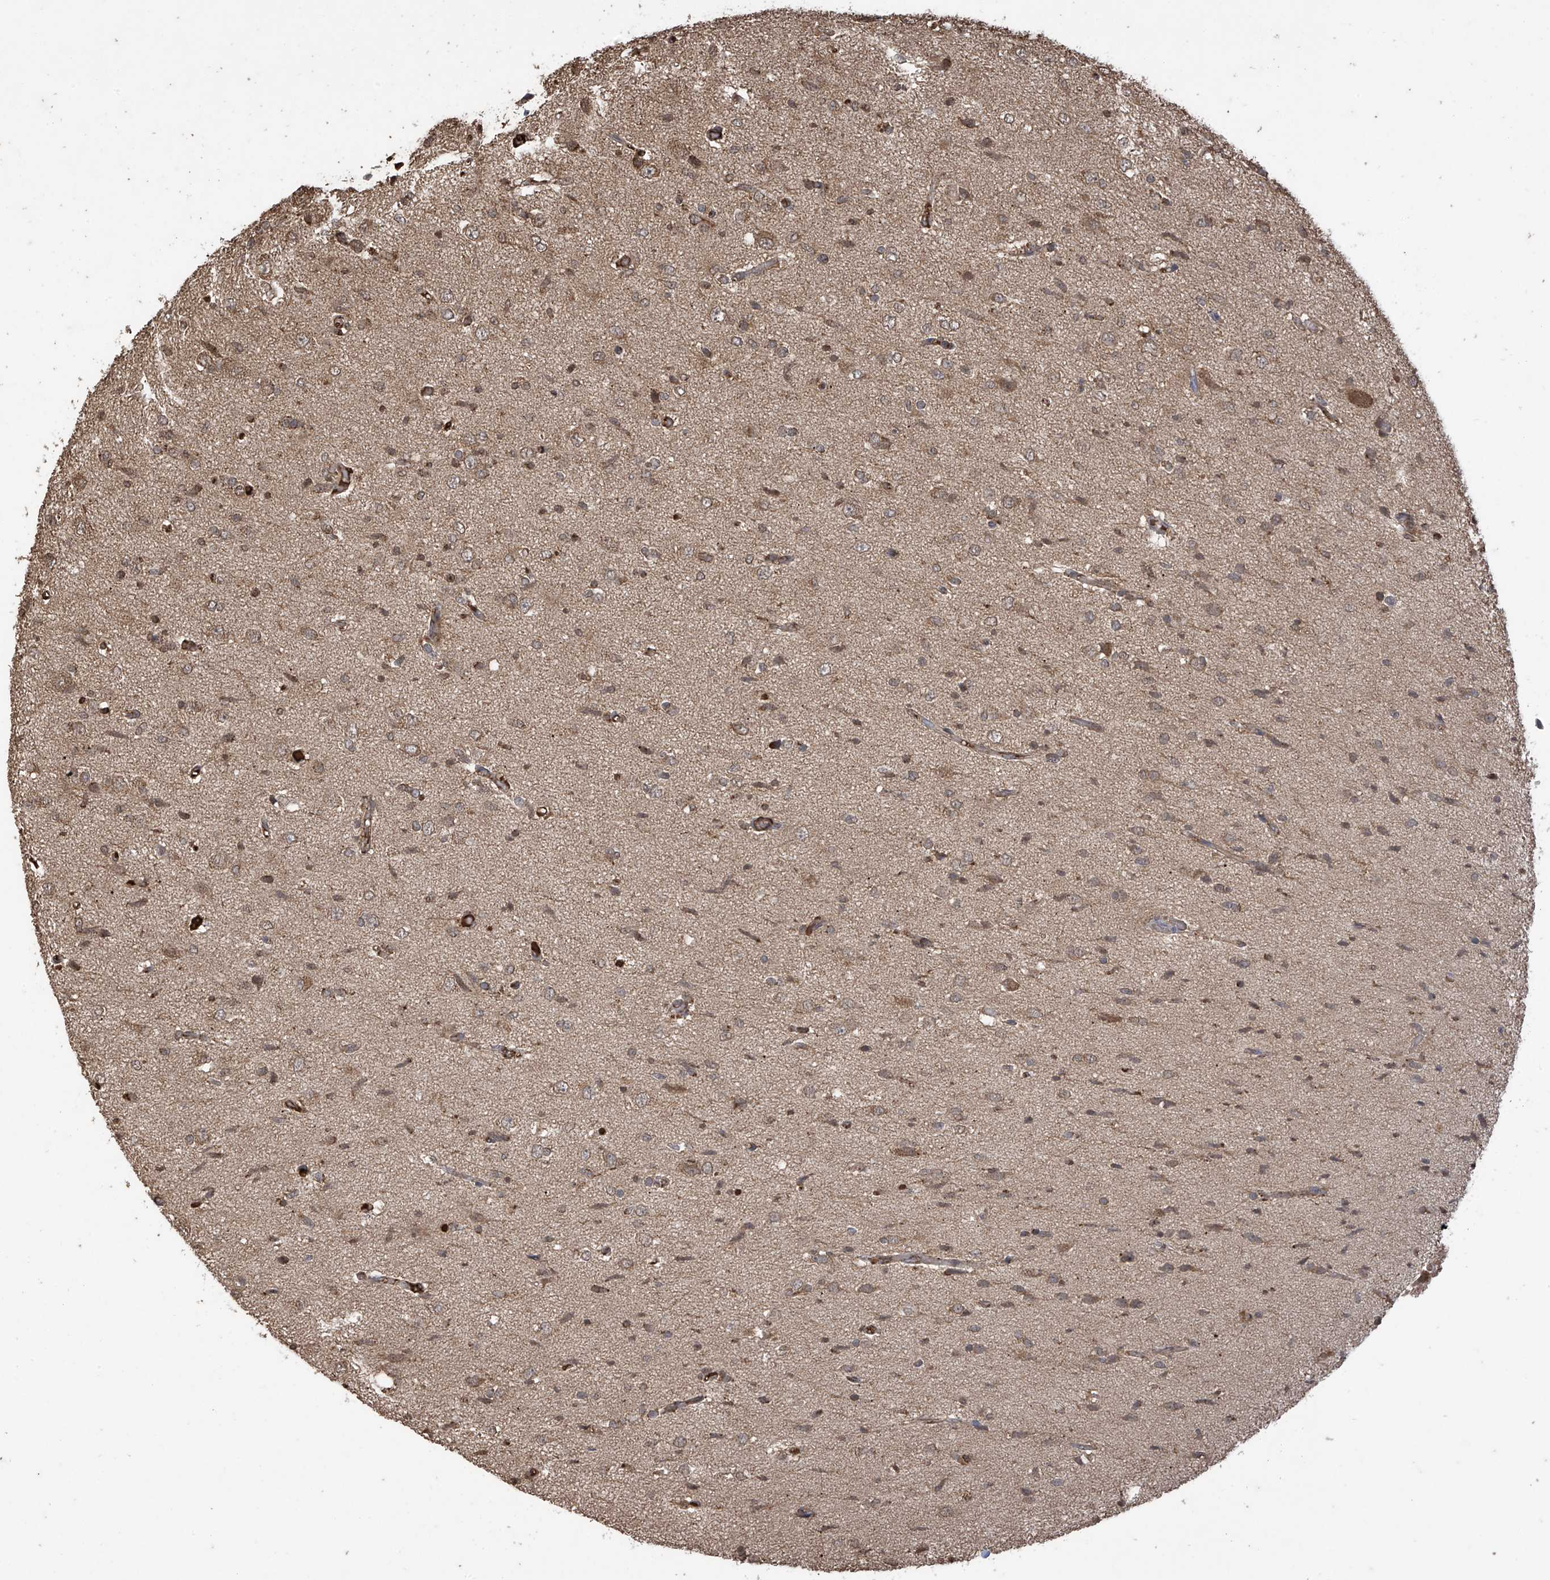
{"staining": {"intensity": "weak", "quantity": "25%-75%", "location": "cytoplasmic/membranous,nuclear"}, "tissue": "glioma", "cell_type": "Tumor cells", "image_type": "cancer", "snomed": [{"axis": "morphology", "description": "Glioma, malignant, High grade"}, {"axis": "topography", "description": "Brain"}], "caption": "Approximately 25%-75% of tumor cells in human malignant glioma (high-grade) display weak cytoplasmic/membranous and nuclear protein staining as visualized by brown immunohistochemical staining.", "gene": "PNPT1", "patient": {"sex": "female", "age": 59}}